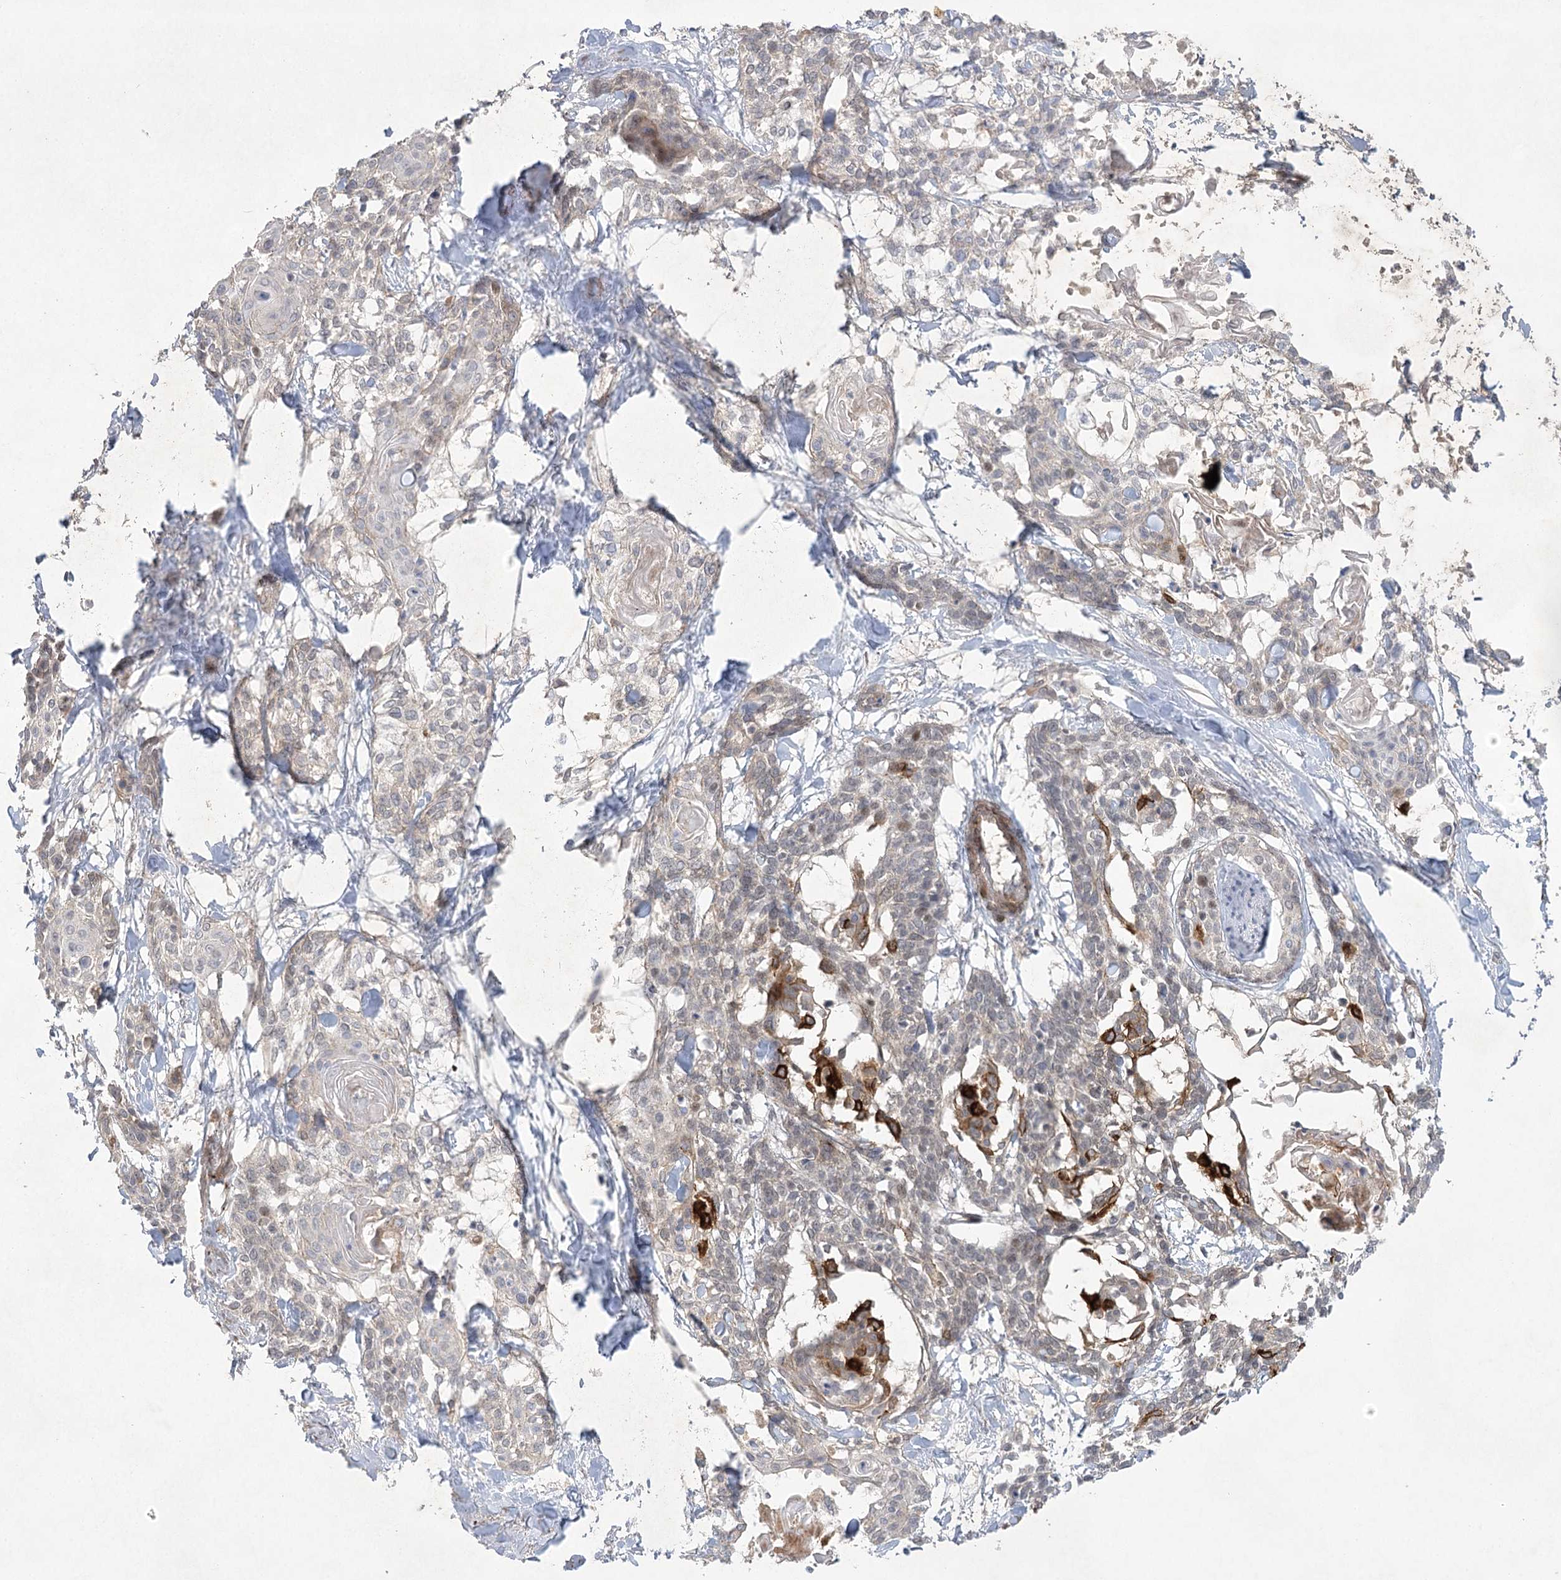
{"staining": {"intensity": "weak", "quantity": "25%-75%", "location": "cytoplasmic/membranous,nuclear"}, "tissue": "cervical cancer", "cell_type": "Tumor cells", "image_type": "cancer", "snomed": [{"axis": "morphology", "description": "Squamous cell carcinoma, NOS"}, {"axis": "topography", "description": "Cervix"}], "caption": "Tumor cells demonstrate low levels of weak cytoplasmic/membranous and nuclear expression in approximately 25%-75% of cells in human squamous cell carcinoma (cervical).", "gene": "AMTN", "patient": {"sex": "female", "age": 57}}